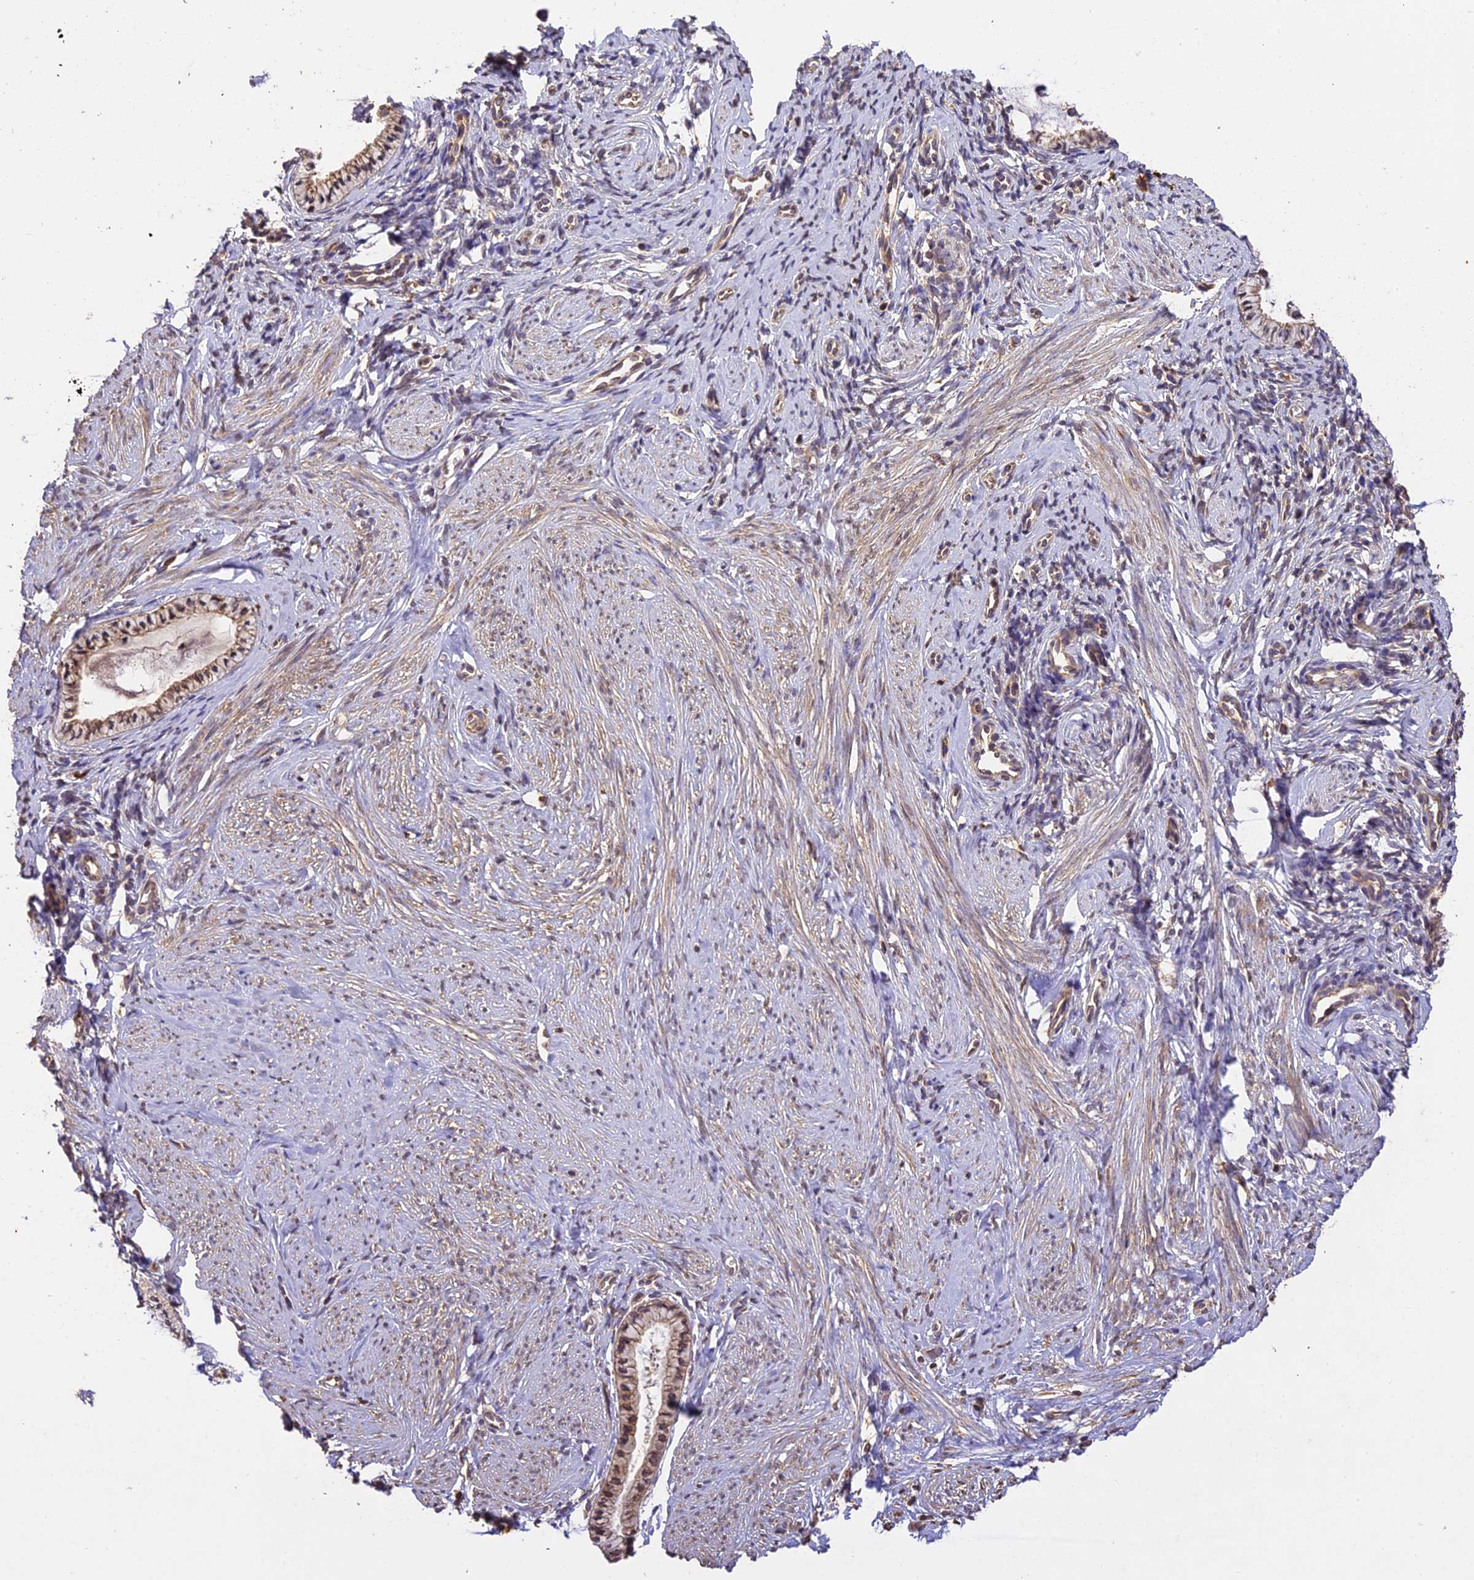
{"staining": {"intensity": "moderate", "quantity": ">75%", "location": "cytoplasmic/membranous"}, "tissue": "cervix", "cell_type": "Glandular cells", "image_type": "normal", "snomed": [{"axis": "morphology", "description": "Normal tissue, NOS"}, {"axis": "topography", "description": "Cervix"}], "caption": "Immunohistochemistry (IHC) photomicrograph of benign cervix: human cervix stained using immunohistochemistry reveals medium levels of moderate protein expression localized specifically in the cytoplasmic/membranous of glandular cells, appearing as a cytoplasmic/membranous brown color.", "gene": "BRAP", "patient": {"sex": "female", "age": 57}}